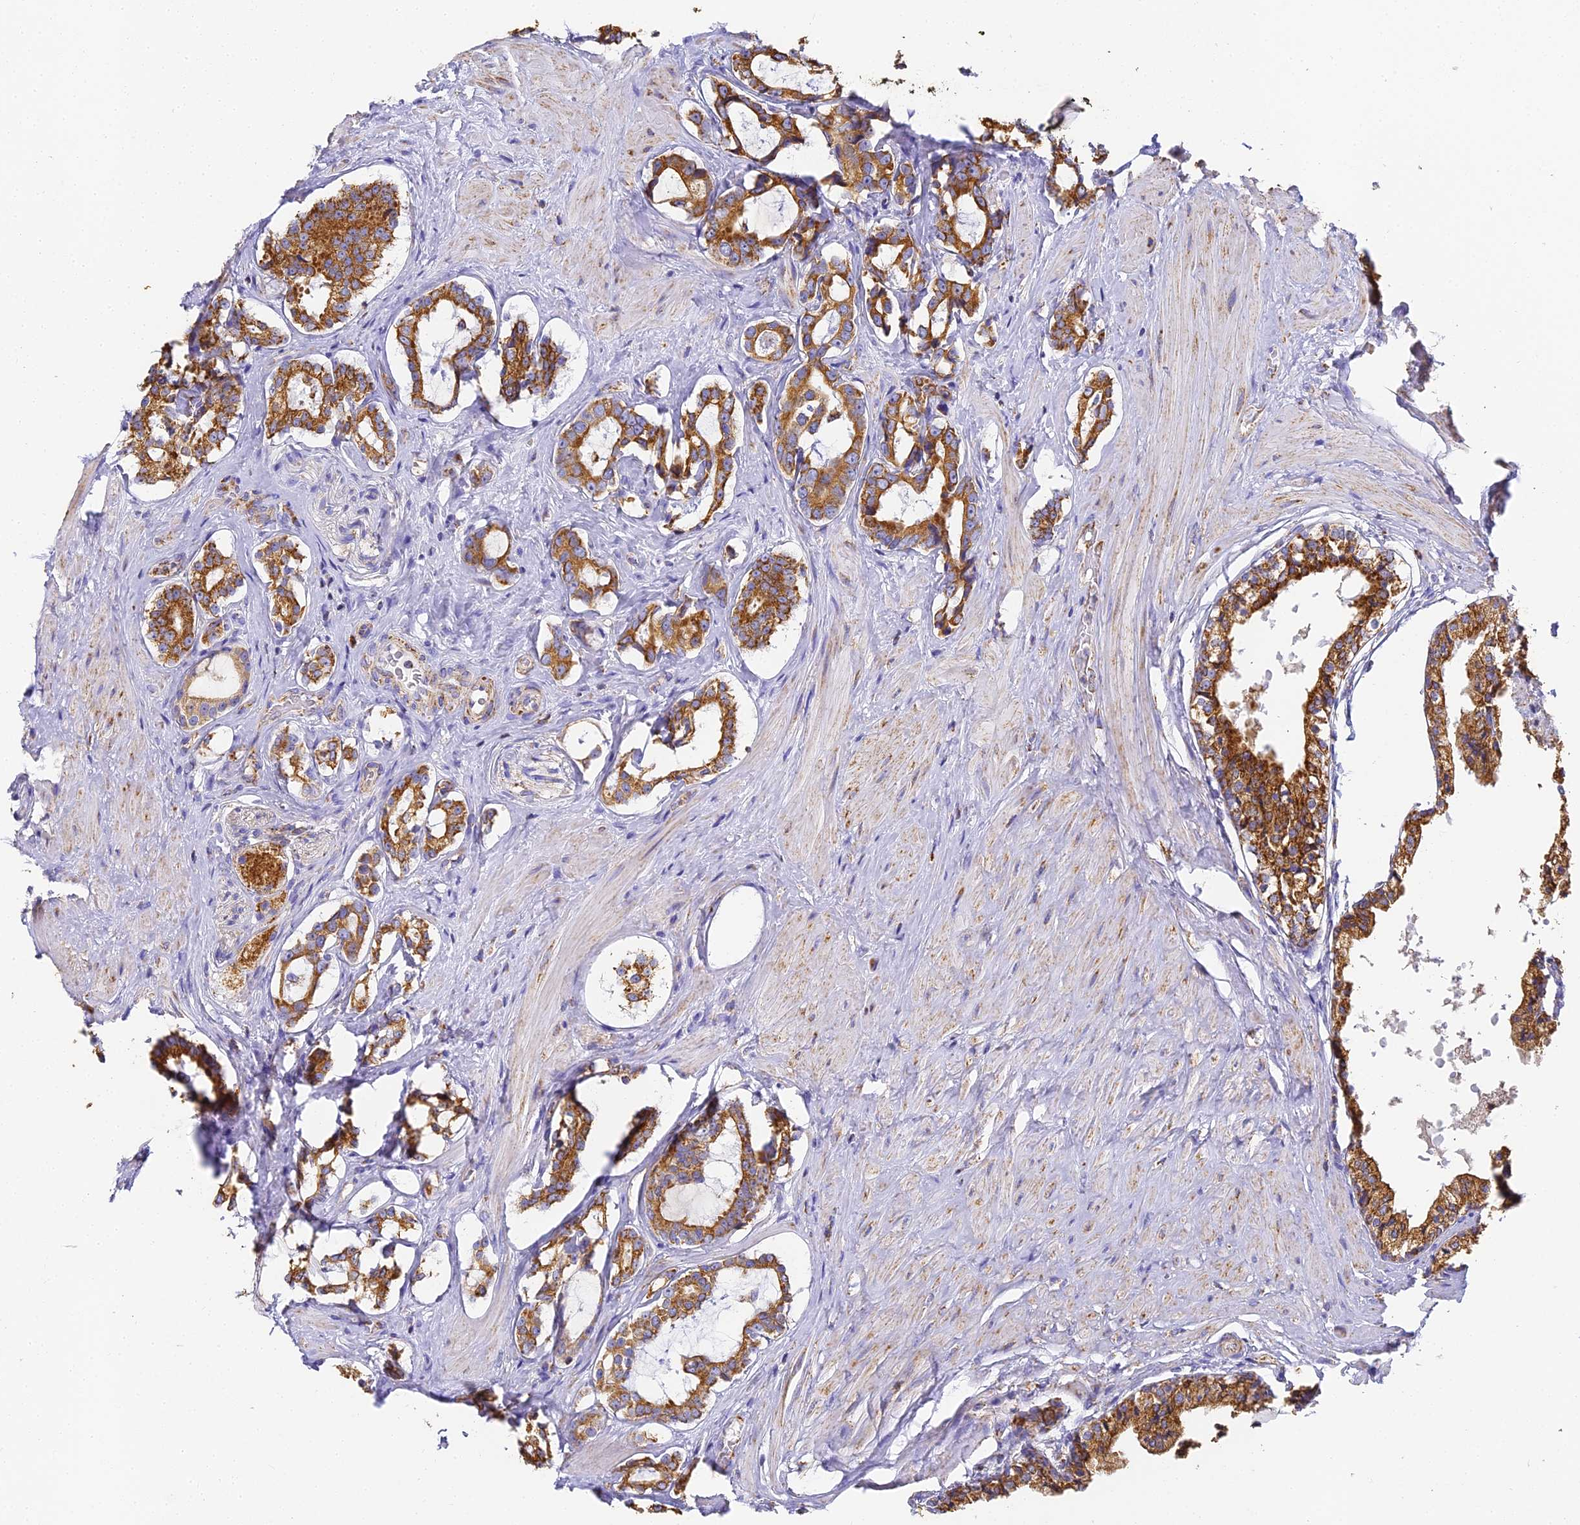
{"staining": {"intensity": "moderate", "quantity": ">75%", "location": "cytoplasmic/membranous"}, "tissue": "prostate cancer", "cell_type": "Tumor cells", "image_type": "cancer", "snomed": [{"axis": "morphology", "description": "Adenocarcinoma, High grade"}, {"axis": "topography", "description": "Prostate"}], "caption": "There is medium levels of moderate cytoplasmic/membranous expression in tumor cells of prostate adenocarcinoma (high-grade), as demonstrated by immunohistochemical staining (brown color).", "gene": "COX6C", "patient": {"sex": "male", "age": 58}}